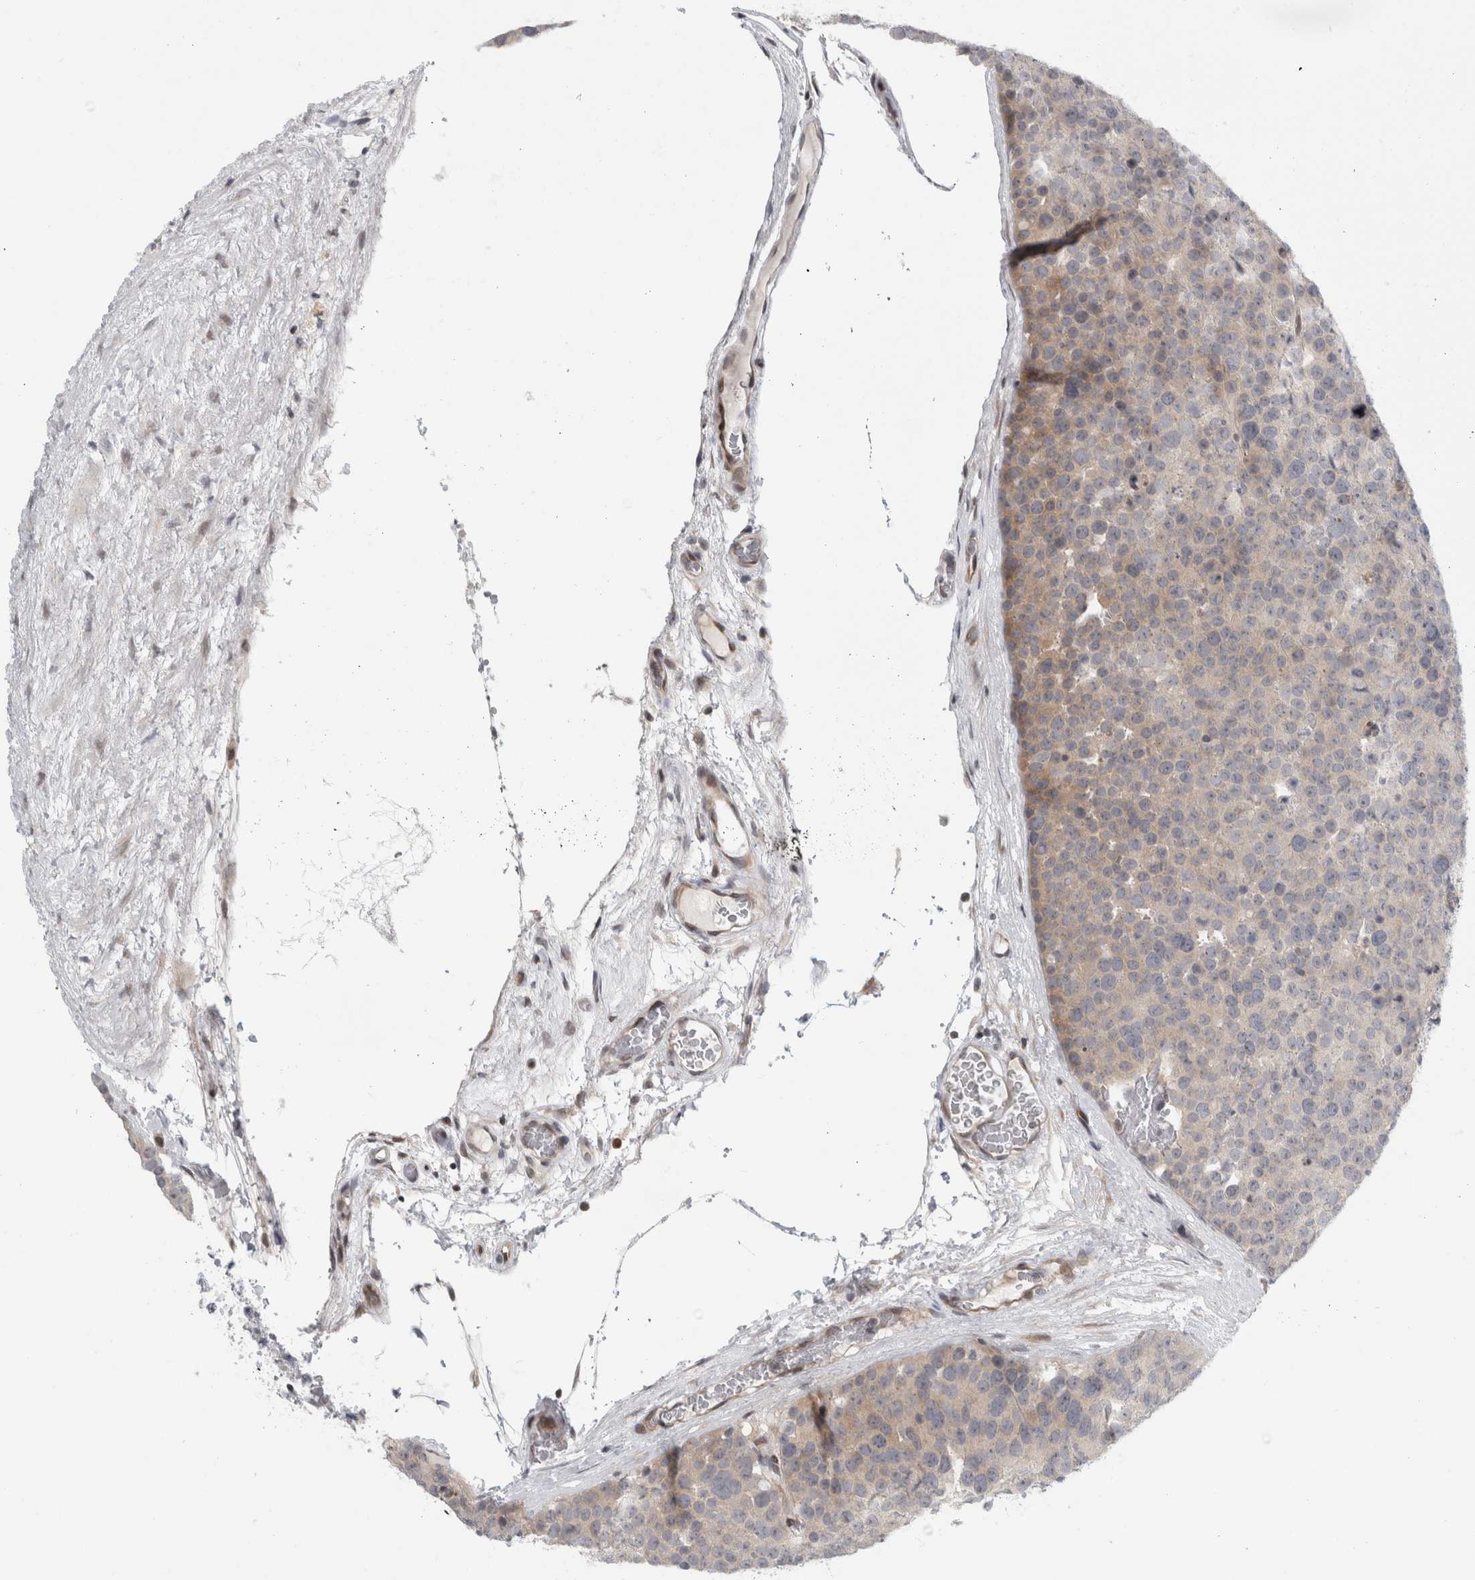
{"staining": {"intensity": "weak", "quantity": "<25%", "location": "cytoplasmic/membranous"}, "tissue": "testis cancer", "cell_type": "Tumor cells", "image_type": "cancer", "snomed": [{"axis": "morphology", "description": "Seminoma, NOS"}, {"axis": "topography", "description": "Testis"}], "caption": "High power microscopy photomicrograph of an IHC micrograph of seminoma (testis), revealing no significant positivity in tumor cells. (Stains: DAB (3,3'-diaminobenzidine) immunohistochemistry with hematoxylin counter stain, Microscopy: brightfield microscopy at high magnification).", "gene": "UTP25", "patient": {"sex": "male", "age": 71}}